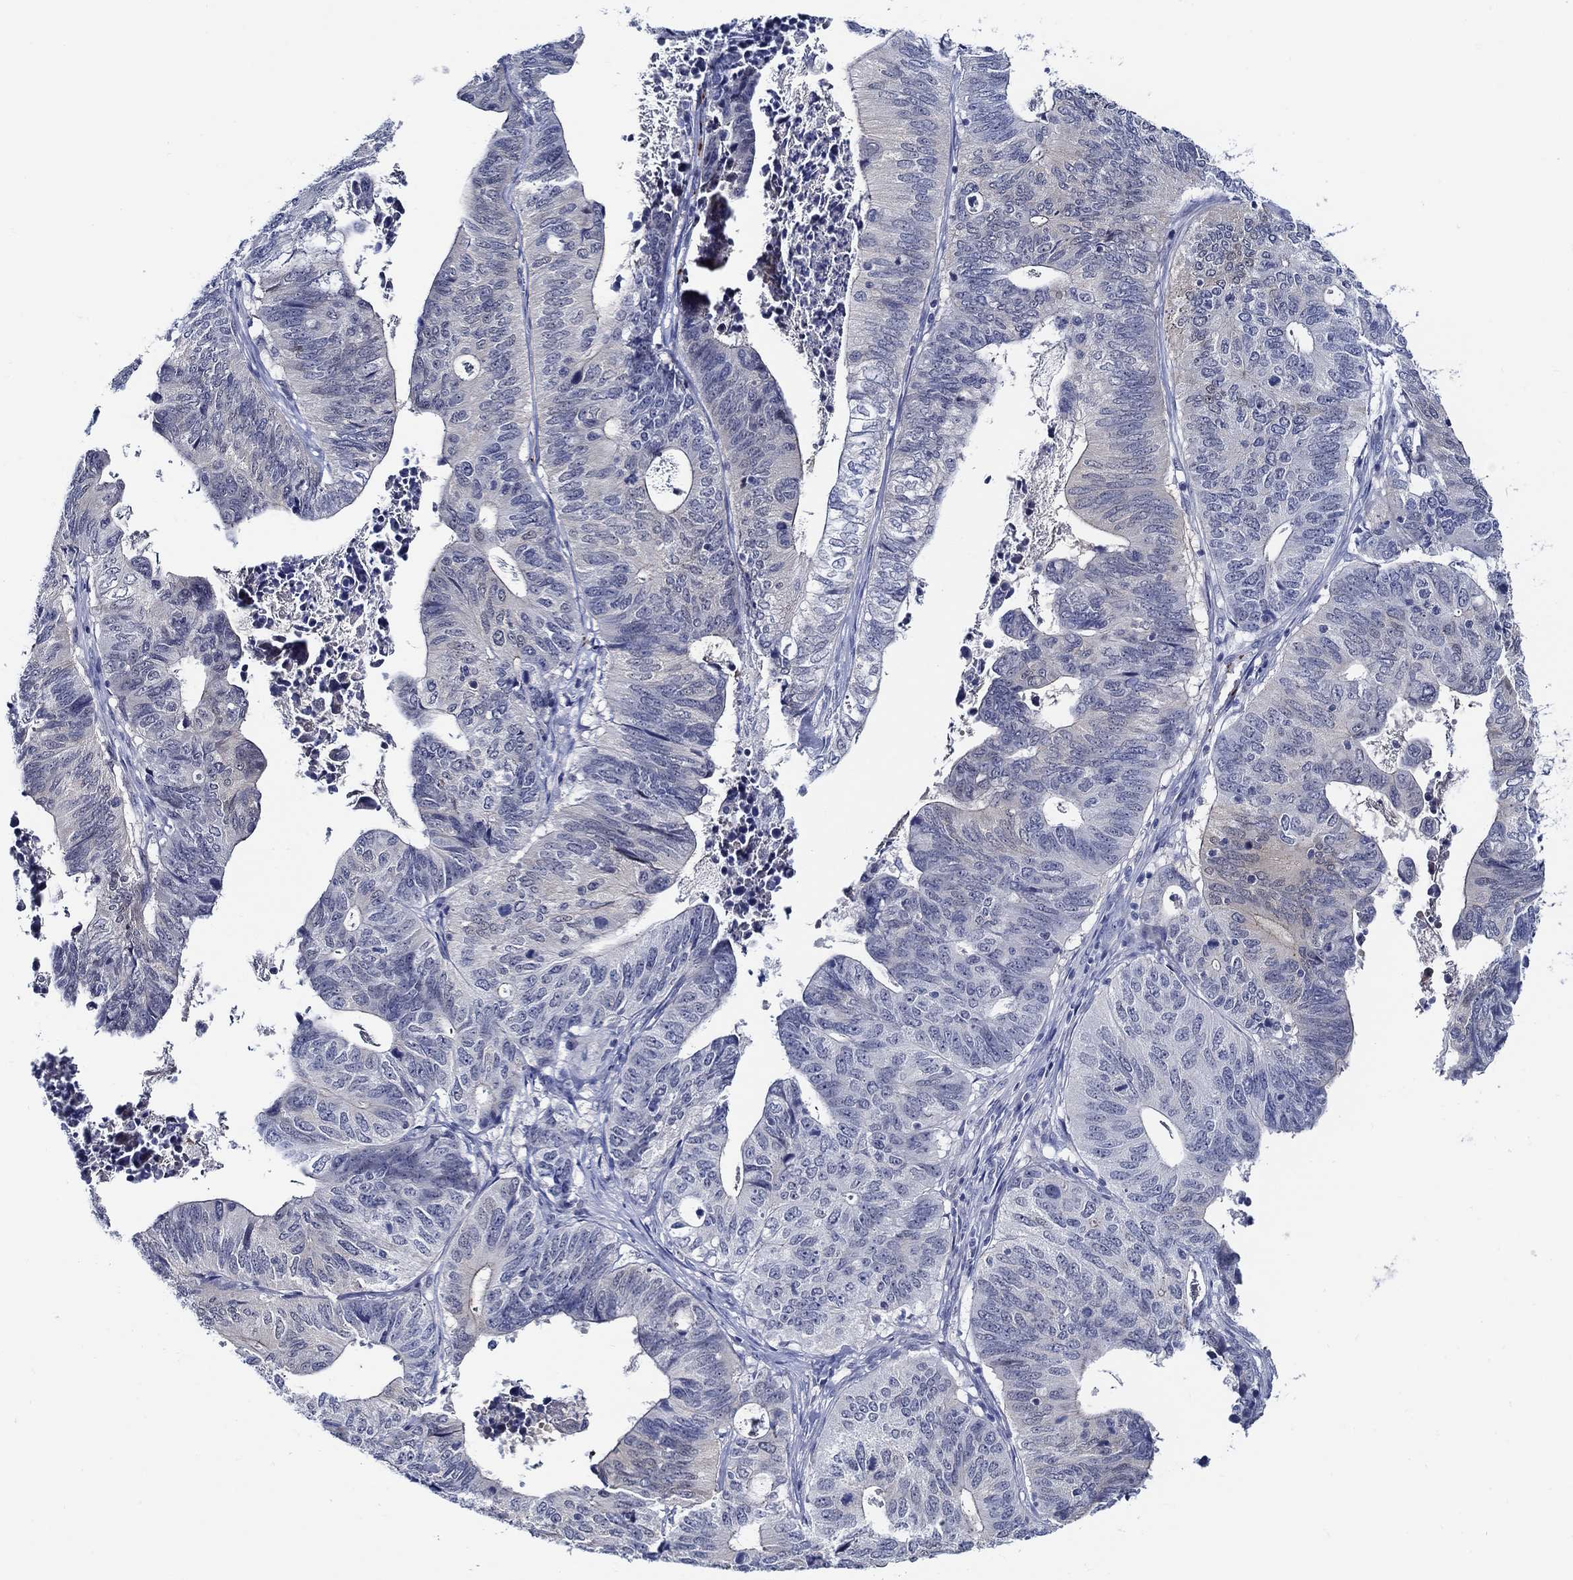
{"staining": {"intensity": "negative", "quantity": "none", "location": "none"}, "tissue": "stomach cancer", "cell_type": "Tumor cells", "image_type": "cancer", "snomed": [{"axis": "morphology", "description": "Adenocarcinoma, NOS"}, {"axis": "topography", "description": "Stomach, upper"}], "caption": "Protein analysis of stomach adenocarcinoma reveals no significant expression in tumor cells.", "gene": "ALOX12", "patient": {"sex": "female", "age": 67}}